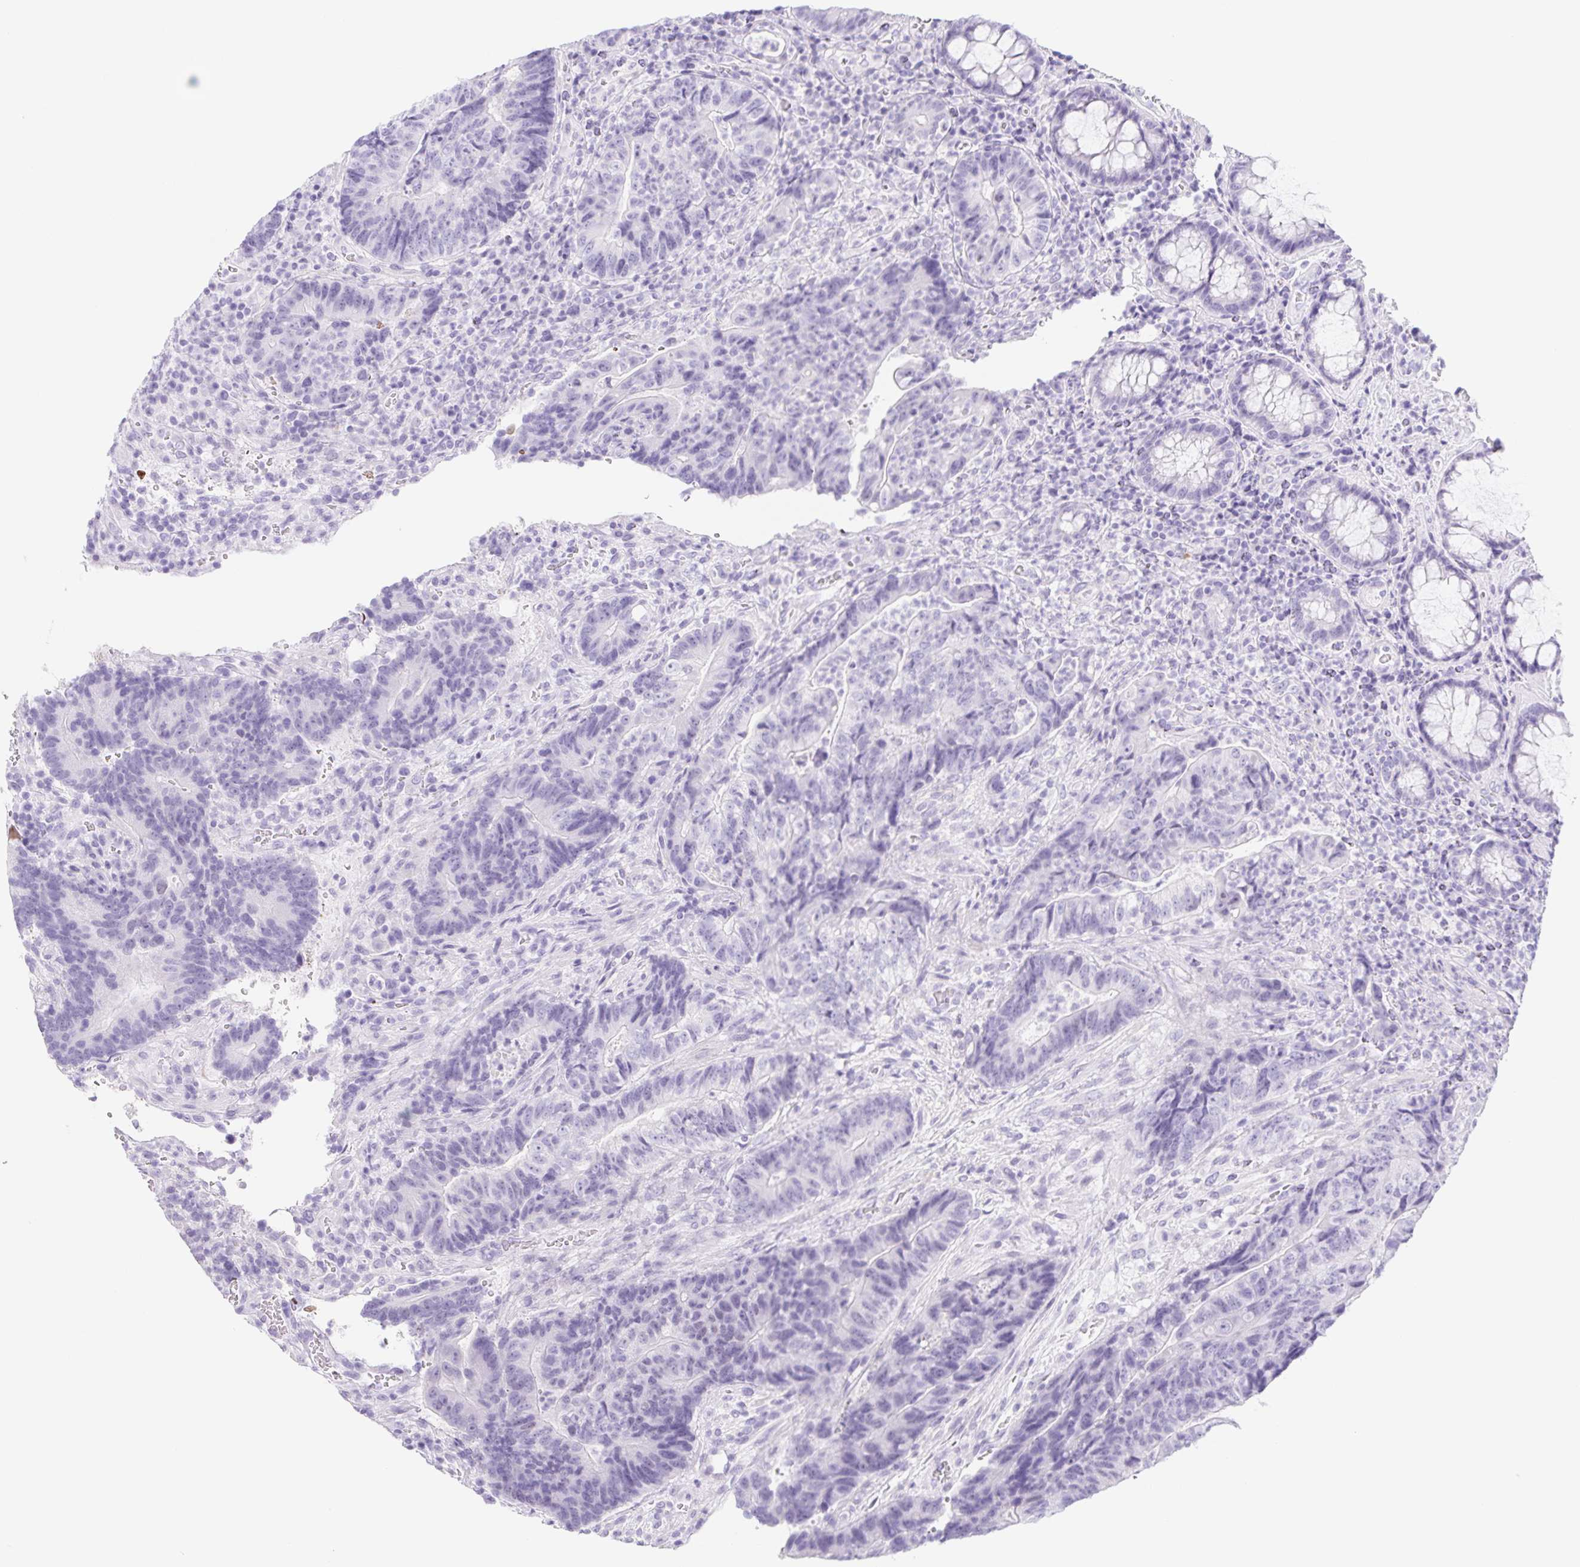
{"staining": {"intensity": "negative", "quantity": "none", "location": "none"}, "tissue": "colorectal cancer", "cell_type": "Tumor cells", "image_type": "cancer", "snomed": [{"axis": "morphology", "description": "Normal tissue, NOS"}, {"axis": "morphology", "description": "Adenocarcinoma, NOS"}, {"axis": "topography", "description": "Colon"}], "caption": "This is an IHC histopathology image of human adenocarcinoma (colorectal). There is no positivity in tumor cells.", "gene": "CYP21A2", "patient": {"sex": "female", "age": 48}}